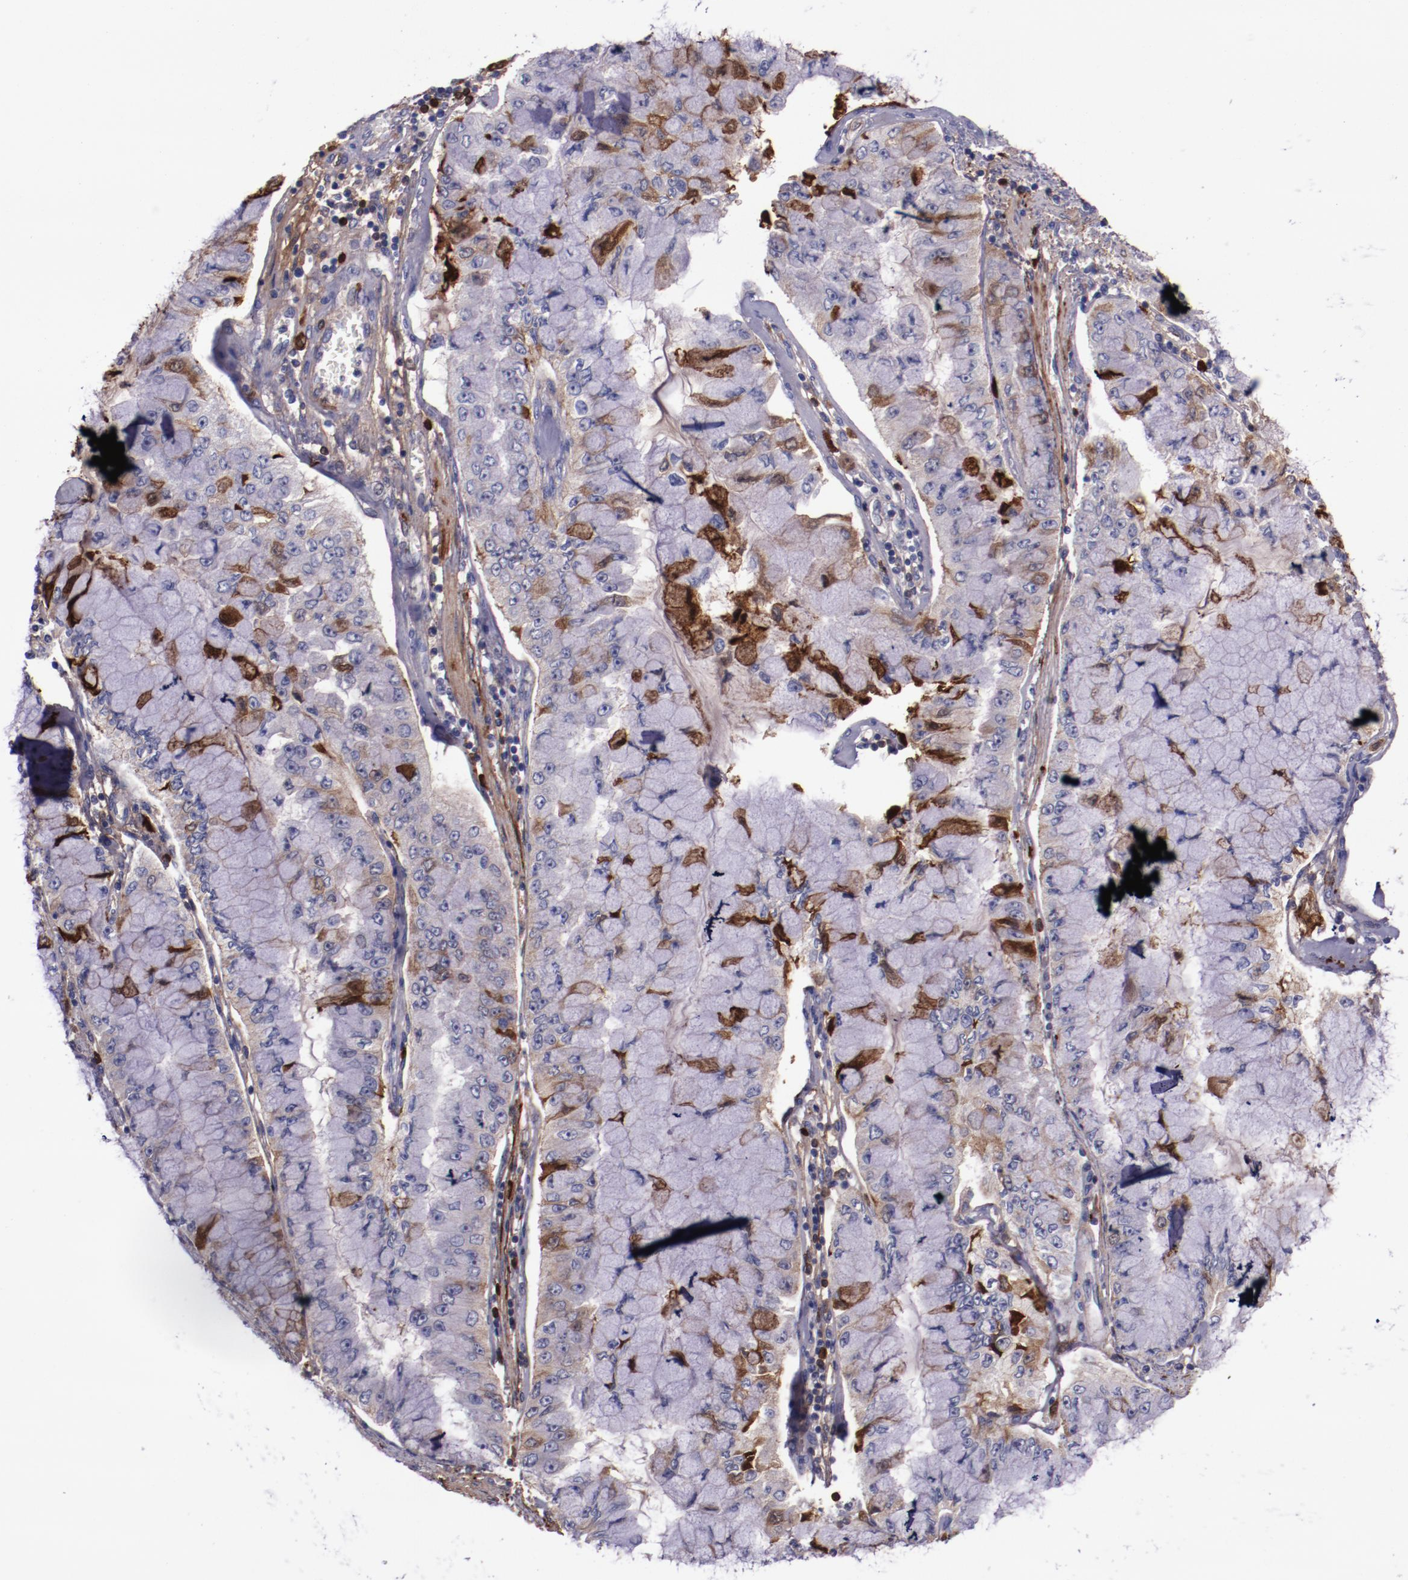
{"staining": {"intensity": "moderate", "quantity": "<25%", "location": "cytoplasmic/membranous"}, "tissue": "liver cancer", "cell_type": "Tumor cells", "image_type": "cancer", "snomed": [{"axis": "morphology", "description": "Cholangiocarcinoma"}, {"axis": "topography", "description": "Liver"}], "caption": "Protein positivity by immunohistochemistry (IHC) shows moderate cytoplasmic/membranous positivity in about <25% of tumor cells in cholangiocarcinoma (liver).", "gene": "APOH", "patient": {"sex": "female", "age": 79}}